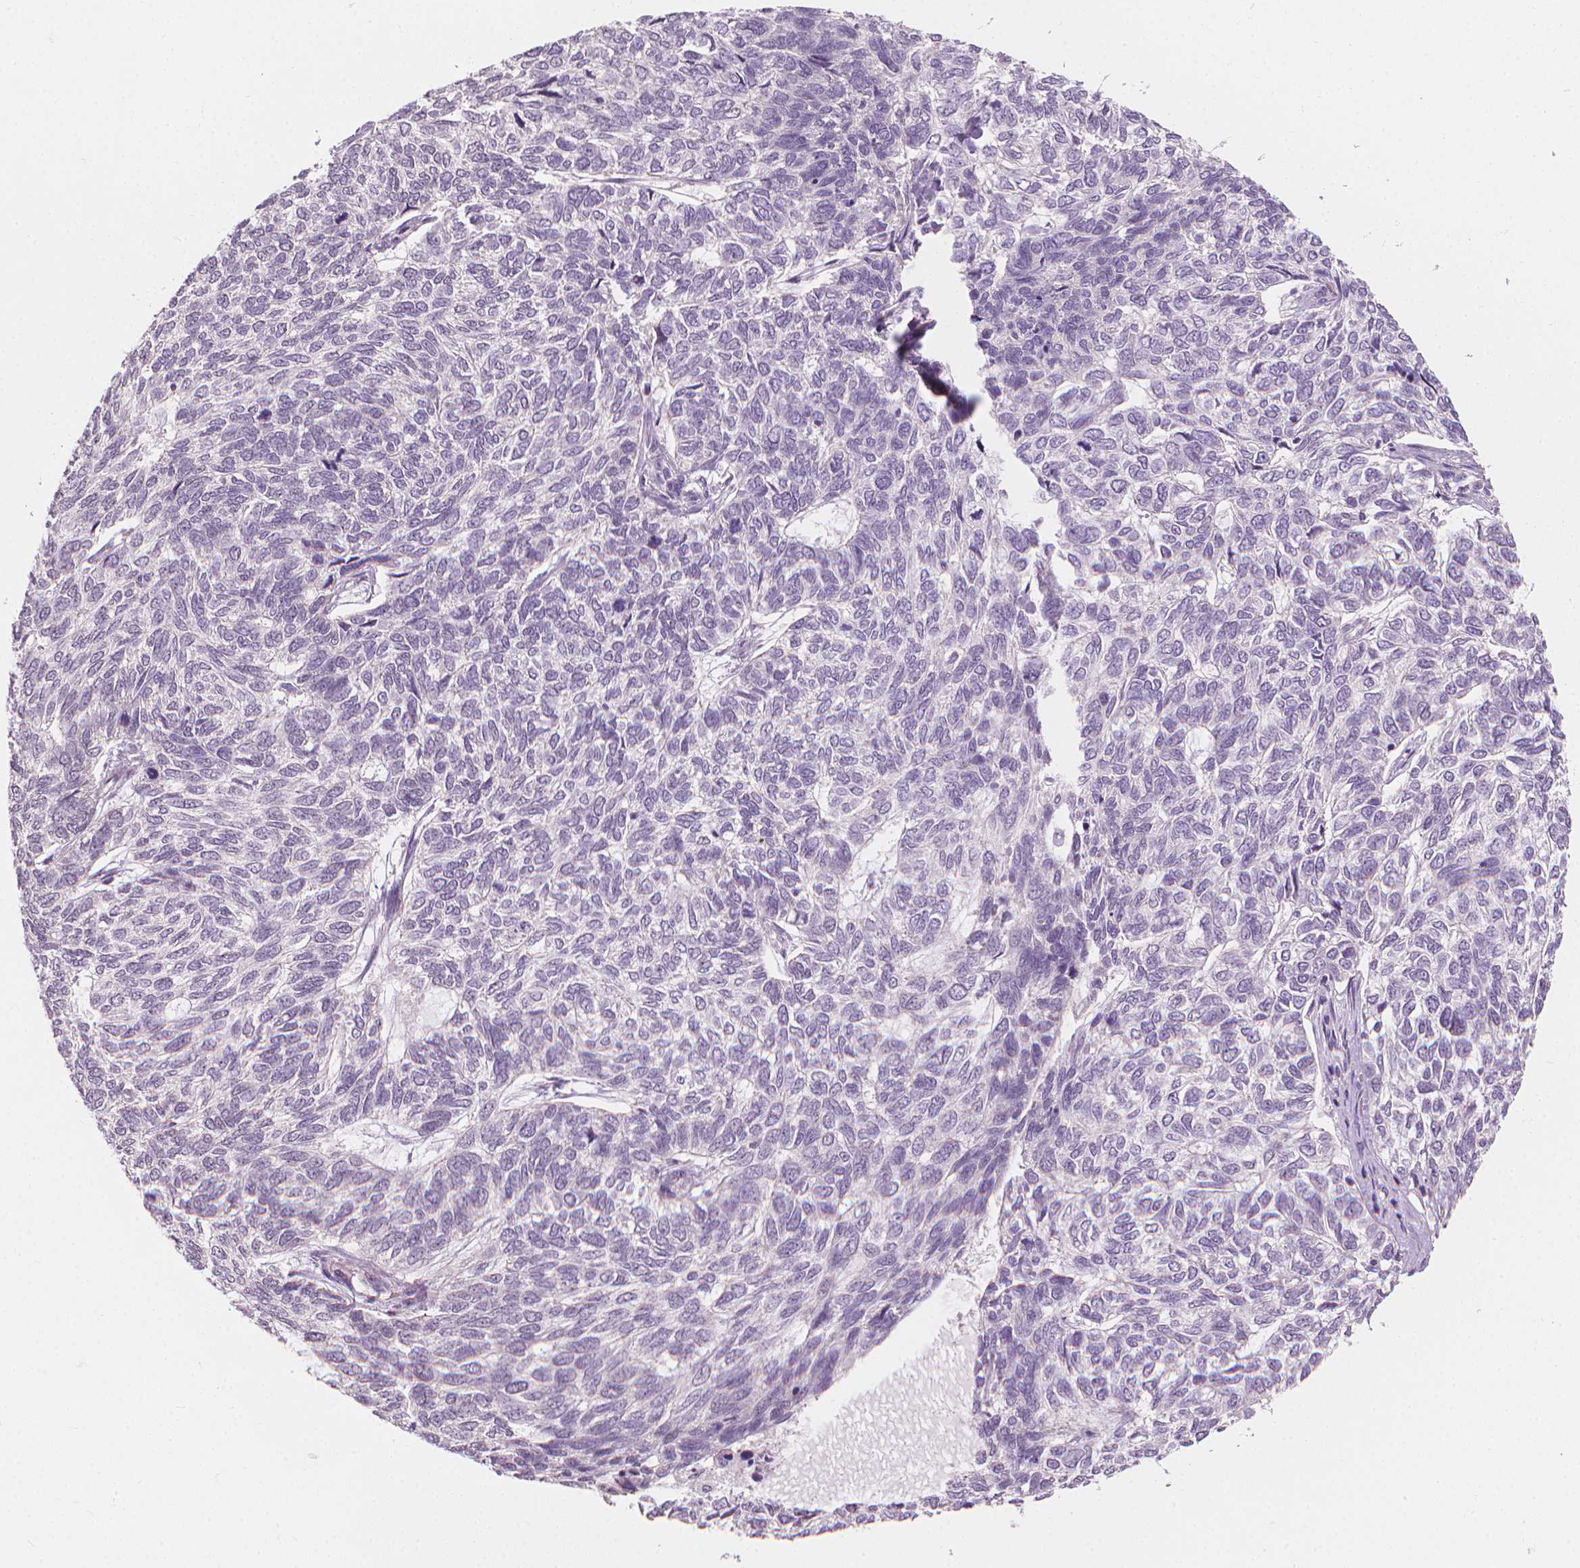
{"staining": {"intensity": "negative", "quantity": "none", "location": "none"}, "tissue": "skin cancer", "cell_type": "Tumor cells", "image_type": "cancer", "snomed": [{"axis": "morphology", "description": "Basal cell carcinoma"}, {"axis": "topography", "description": "Skin"}], "caption": "Skin cancer (basal cell carcinoma) was stained to show a protein in brown. There is no significant expression in tumor cells.", "gene": "SAXO2", "patient": {"sex": "female", "age": 65}}